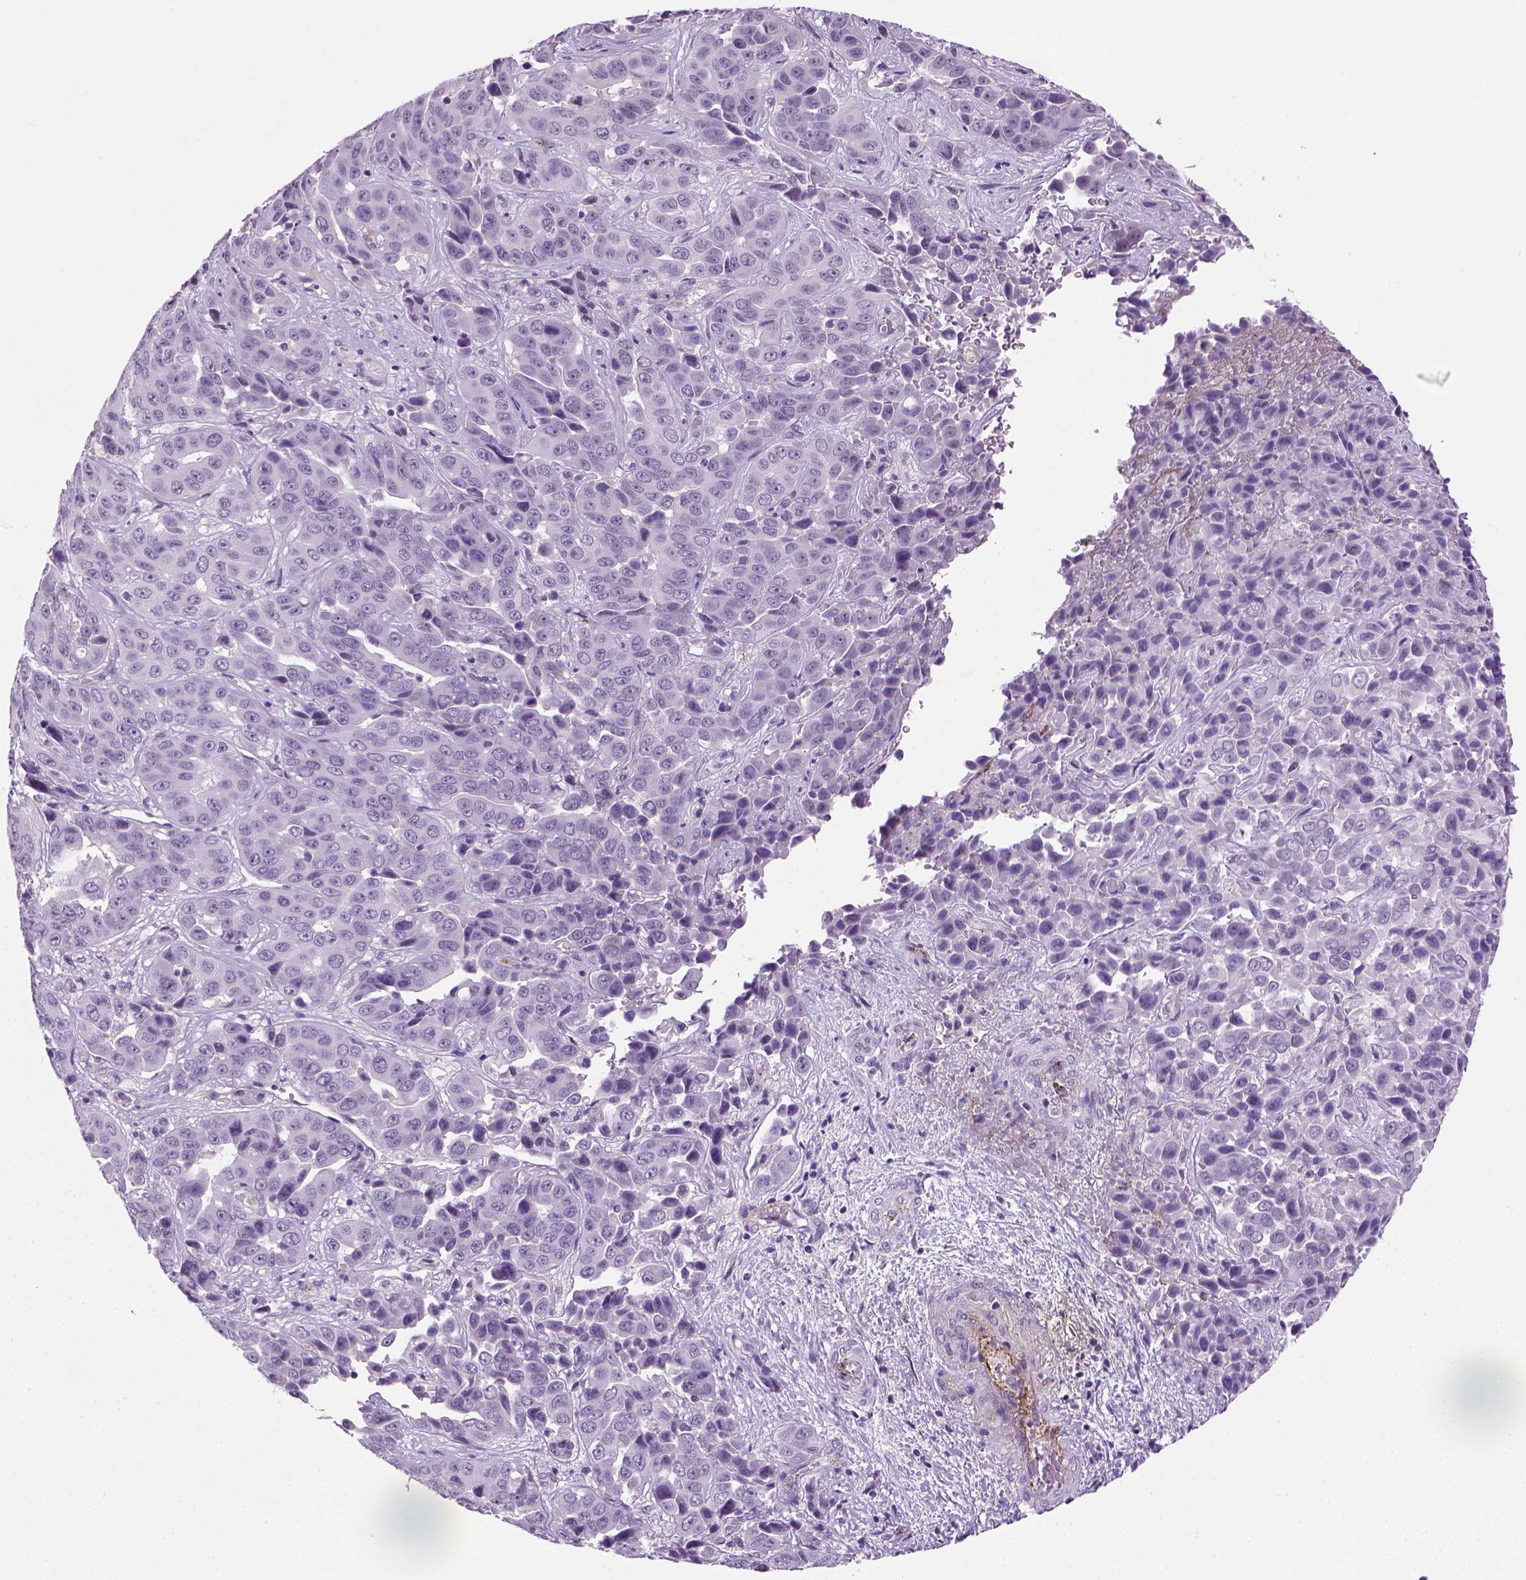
{"staining": {"intensity": "negative", "quantity": "none", "location": "none"}, "tissue": "liver cancer", "cell_type": "Tumor cells", "image_type": "cancer", "snomed": [{"axis": "morphology", "description": "Cholangiocarcinoma"}, {"axis": "topography", "description": "Liver"}], "caption": "Immunohistochemistry of liver cancer (cholangiocarcinoma) reveals no staining in tumor cells.", "gene": "VWF", "patient": {"sex": "female", "age": 52}}